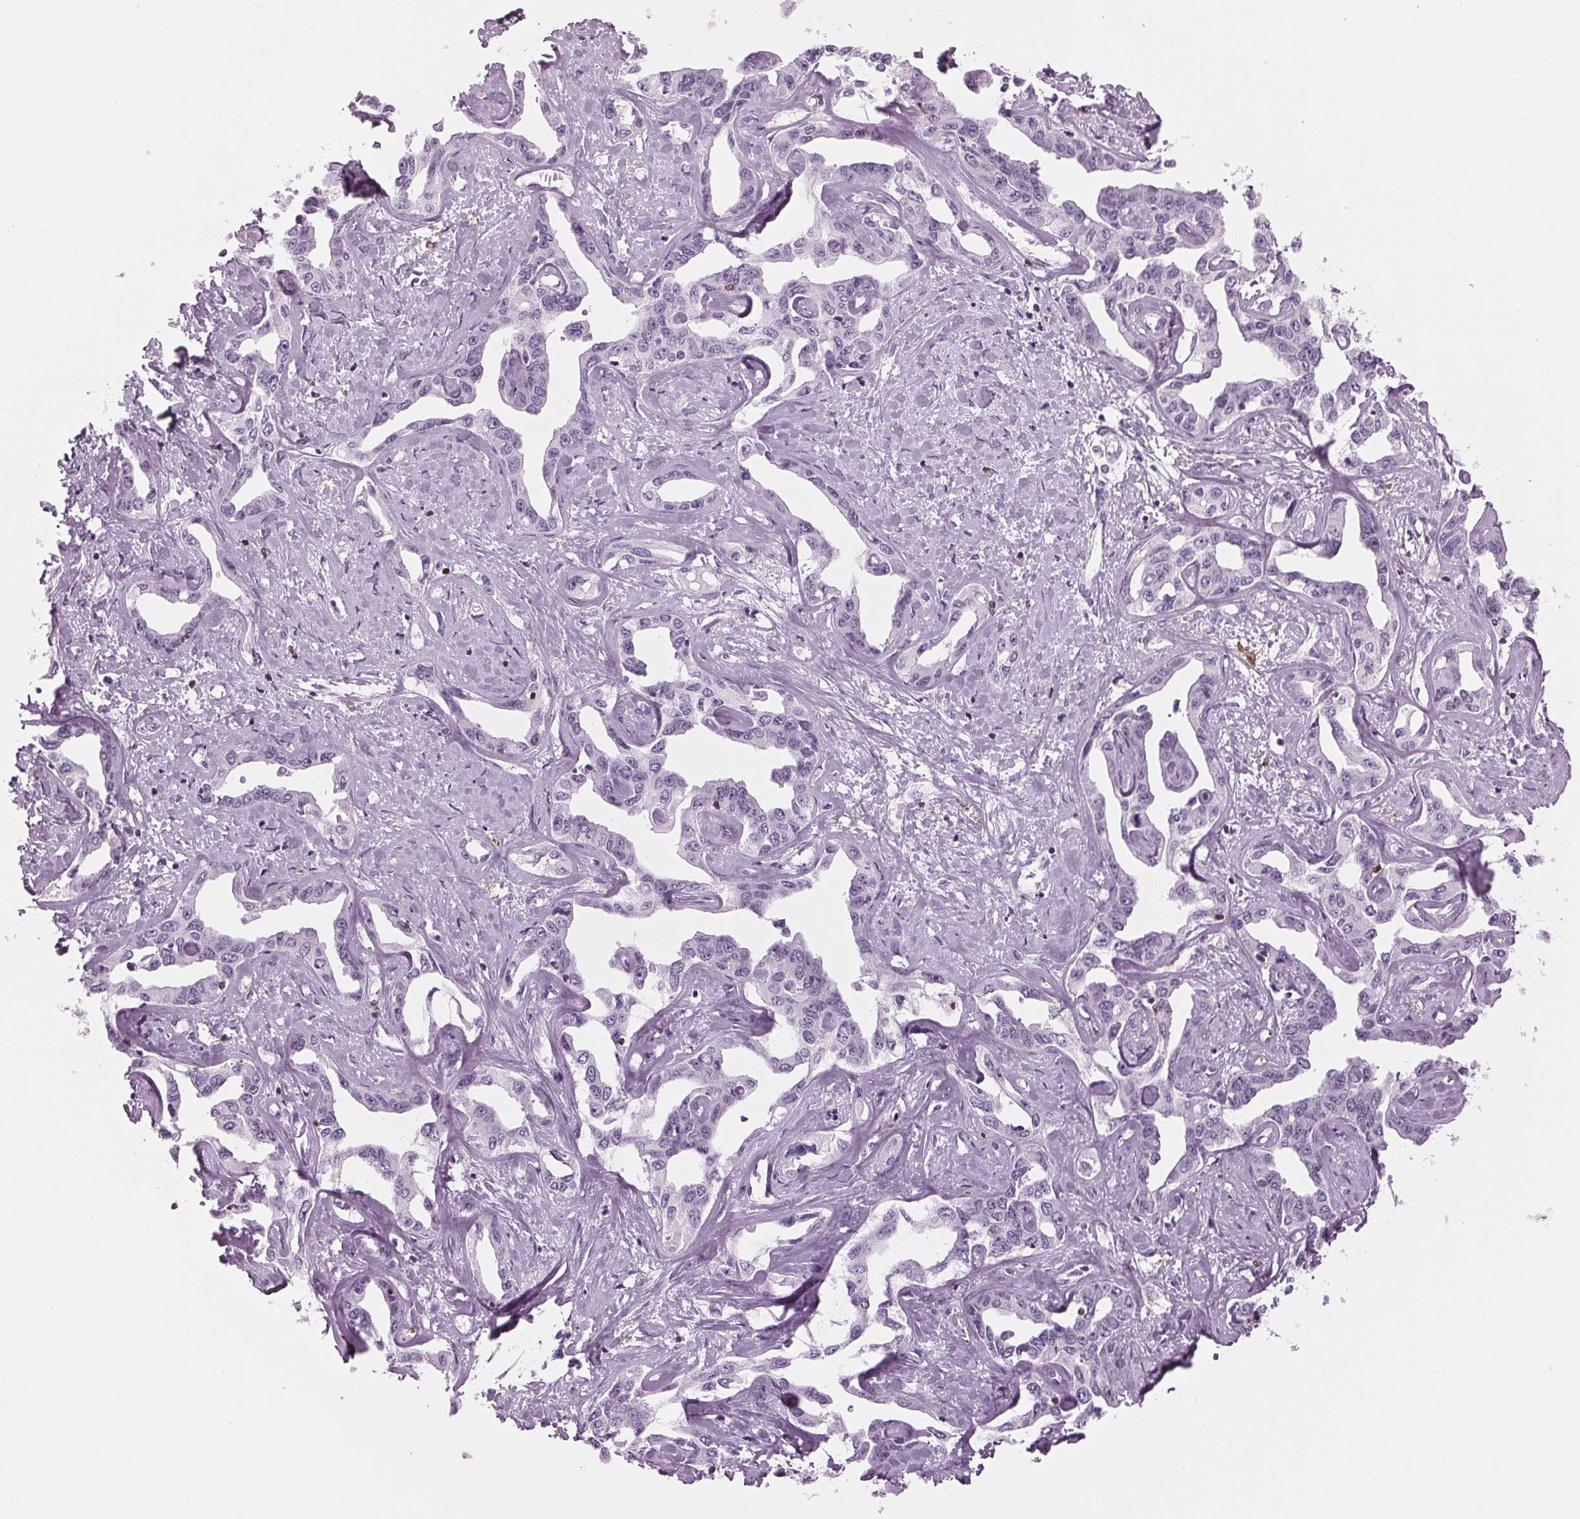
{"staining": {"intensity": "negative", "quantity": "none", "location": "none"}, "tissue": "liver cancer", "cell_type": "Tumor cells", "image_type": "cancer", "snomed": [{"axis": "morphology", "description": "Cholangiocarcinoma"}, {"axis": "topography", "description": "Liver"}], "caption": "Immunohistochemistry micrograph of human liver cancer (cholangiocarcinoma) stained for a protein (brown), which exhibits no positivity in tumor cells.", "gene": "BTLA", "patient": {"sex": "male", "age": 59}}